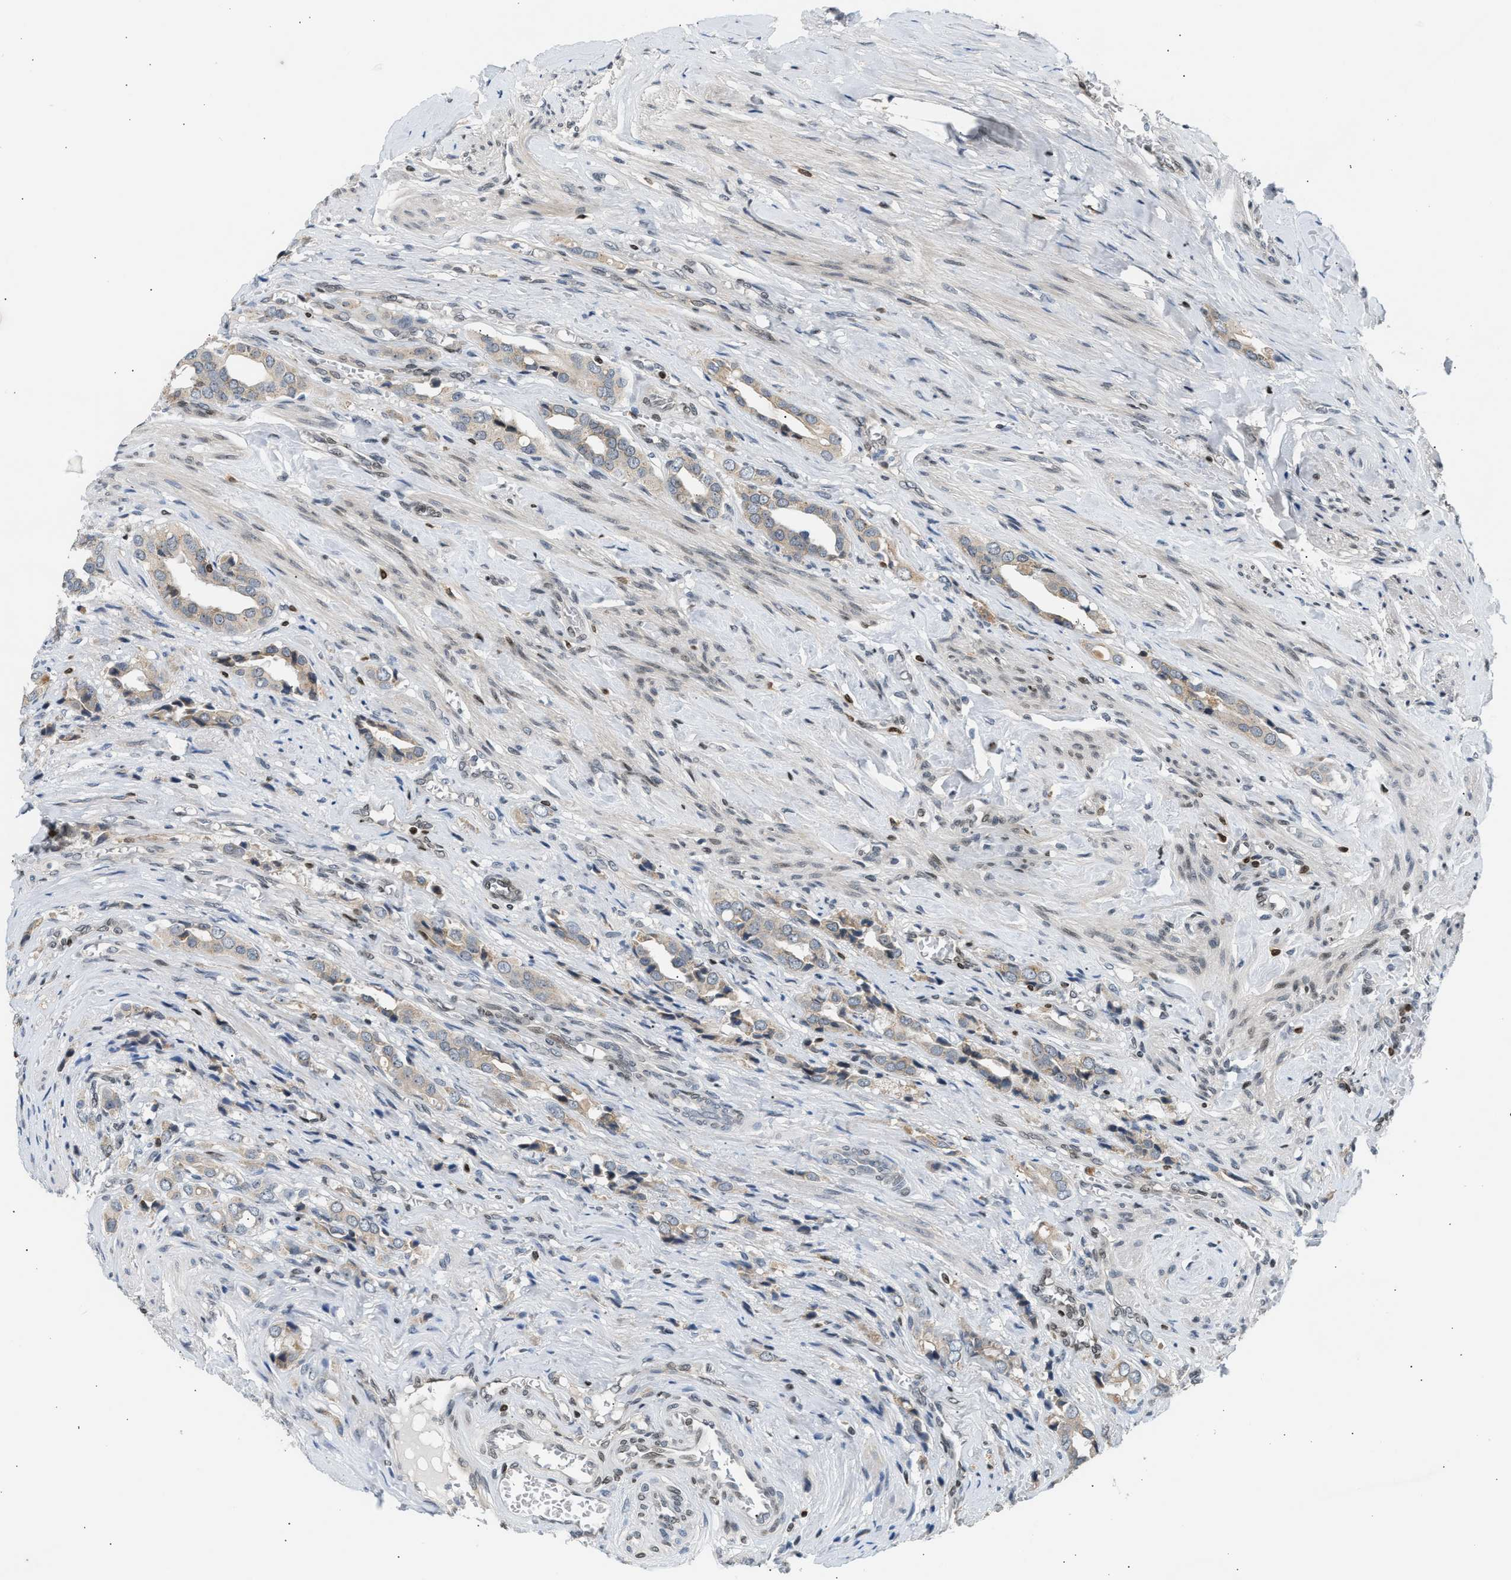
{"staining": {"intensity": "weak", "quantity": "<25%", "location": "cytoplasmic/membranous"}, "tissue": "prostate cancer", "cell_type": "Tumor cells", "image_type": "cancer", "snomed": [{"axis": "morphology", "description": "Adenocarcinoma, High grade"}, {"axis": "topography", "description": "Prostate"}], "caption": "Immunohistochemistry (IHC) image of prostate cancer (high-grade adenocarcinoma) stained for a protein (brown), which reveals no staining in tumor cells.", "gene": "NPS", "patient": {"sex": "male", "age": 52}}